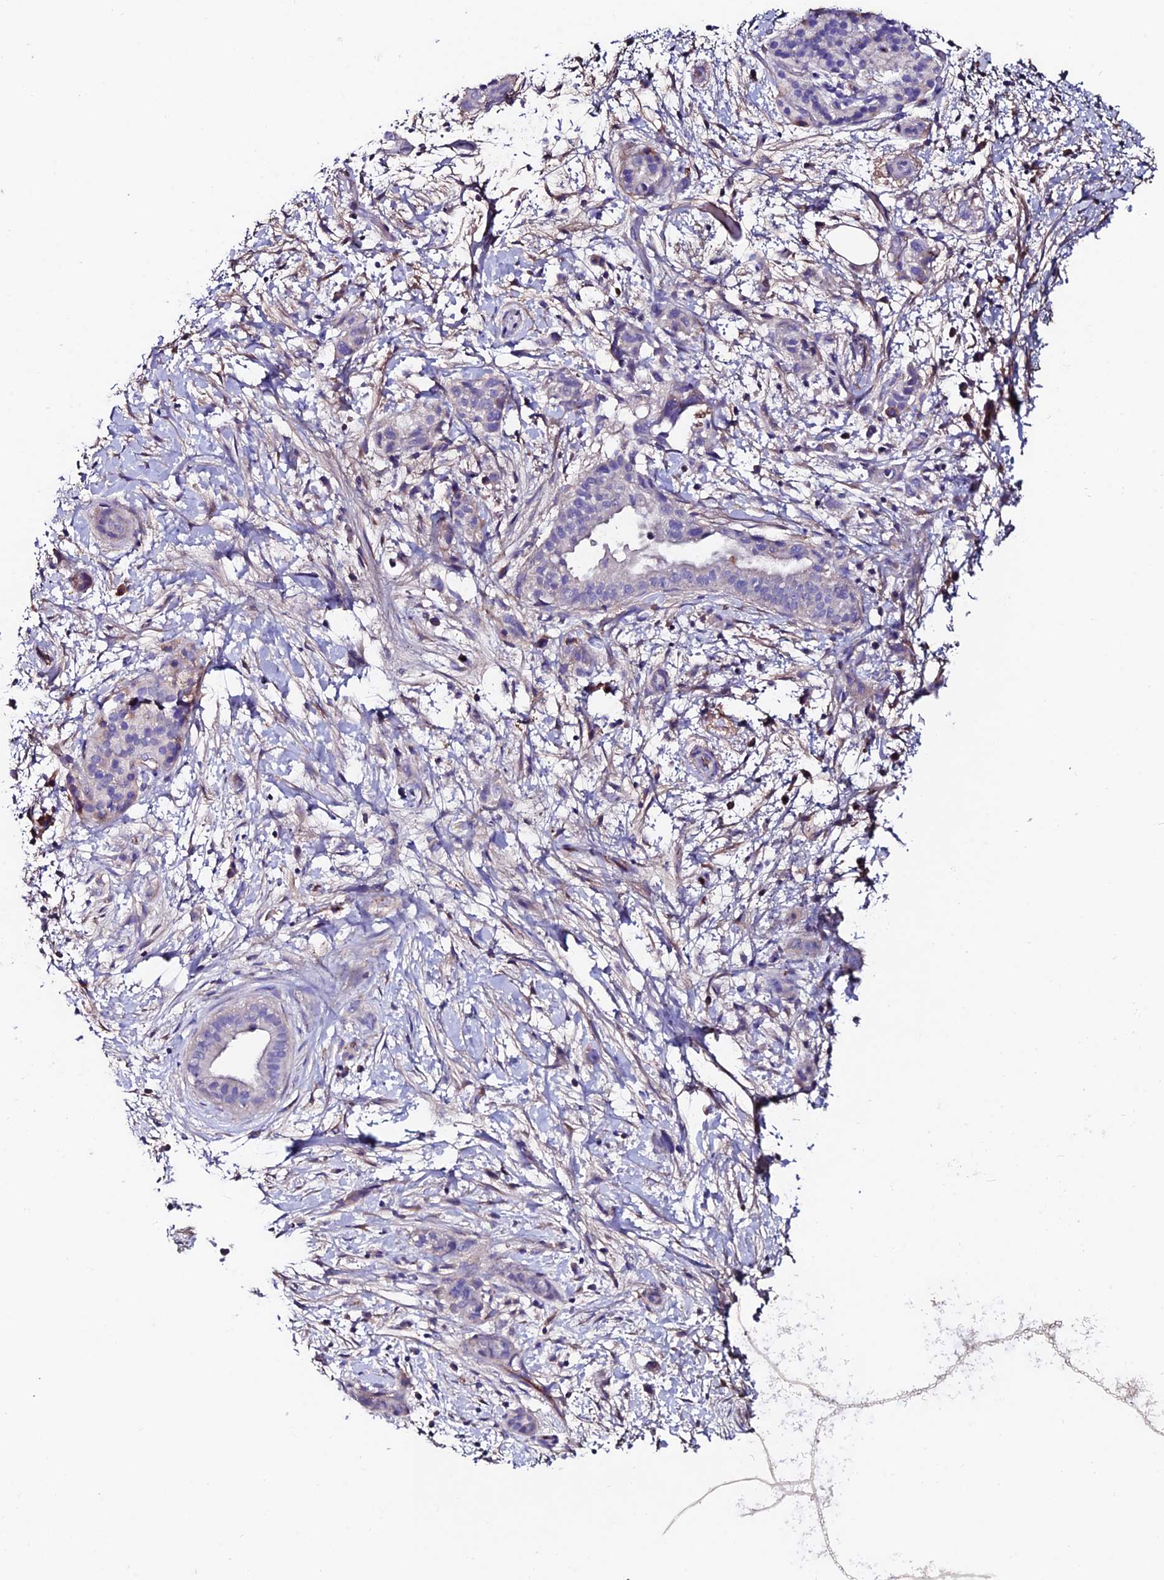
{"staining": {"intensity": "negative", "quantity": "none", "location": "none"}, "tissue": "pancreatic cancer", "cell_type": "Tumor cells", "image_type": "cancer", "snomed": [{"axis": "morphology", "description": "Normal tissue, NOS"}, {"axis": "morphology", "description": "Adenocarcinoma, NOS"}, {"axis": "topography", "description": "Pancreas"}, {"axis": "topography", "description": "Peripheral nerve tissue"}], "caption": "A photomicrograph of human adenocarcinoma (pancreatic) is negative for staining in tumor cells.", "gene": "SLC25A16", "patient": {"sex": "female", "age": 63}}